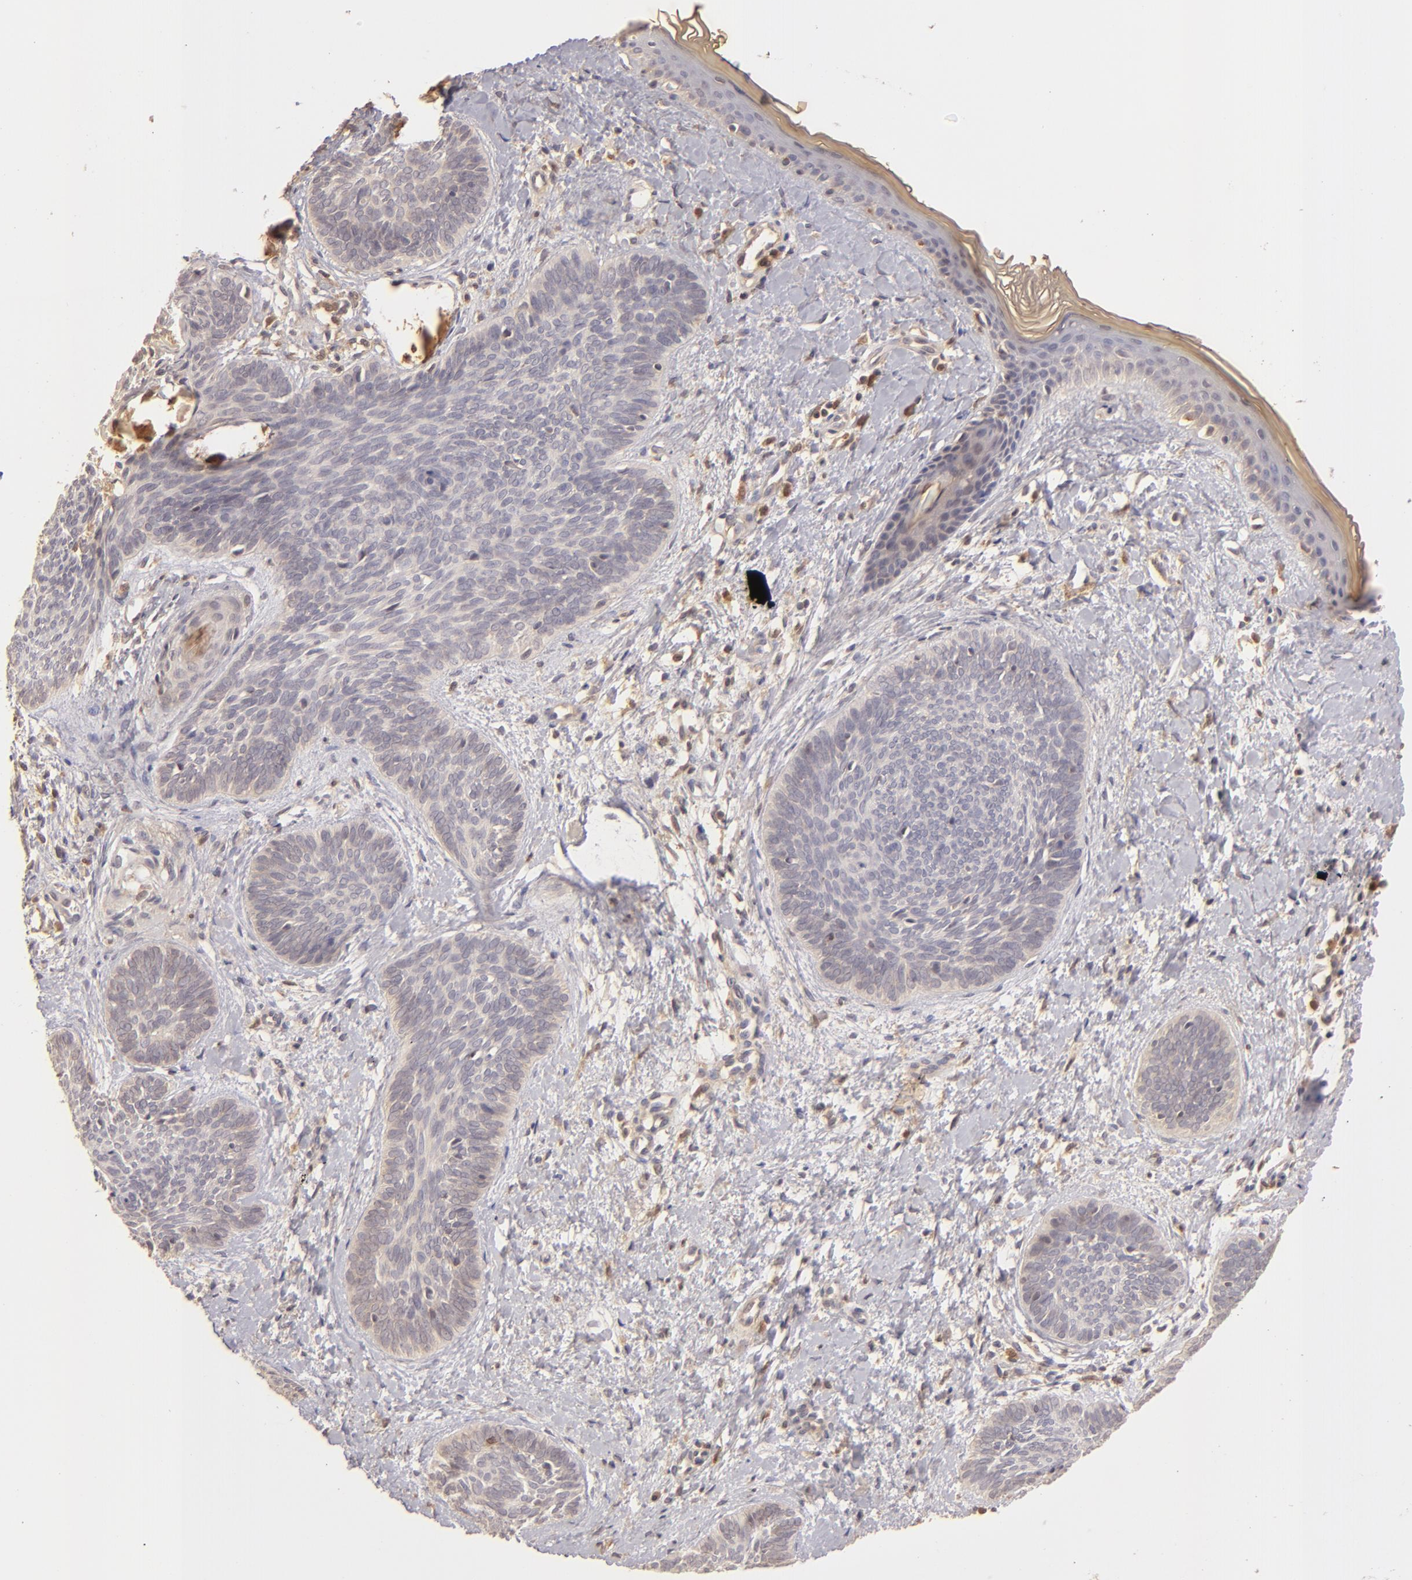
{"staining": {"intensity": "weak", "quantity": ">75%", "location": "cytoplasmic/membranous"}, "tissue": "skin cancer", "cell_type": "Tumor cells", "image_type": "cancer", "snomed": [{"axis": "morphology", "description": "Basal cell carcinoma"}, {"axis": "topography", "description": "Skin"}], "caption": "Tumor cells show weak cytoplasmic/membranous expression in about >75% of cells in skin basal cell carcinoma. (DAB (3,3'-diaminobenzidine) = brown stain, brightfield microscopy at high magnification).", "gene": "PRKCD", "patient": {"sex": "female", "age": 81}}